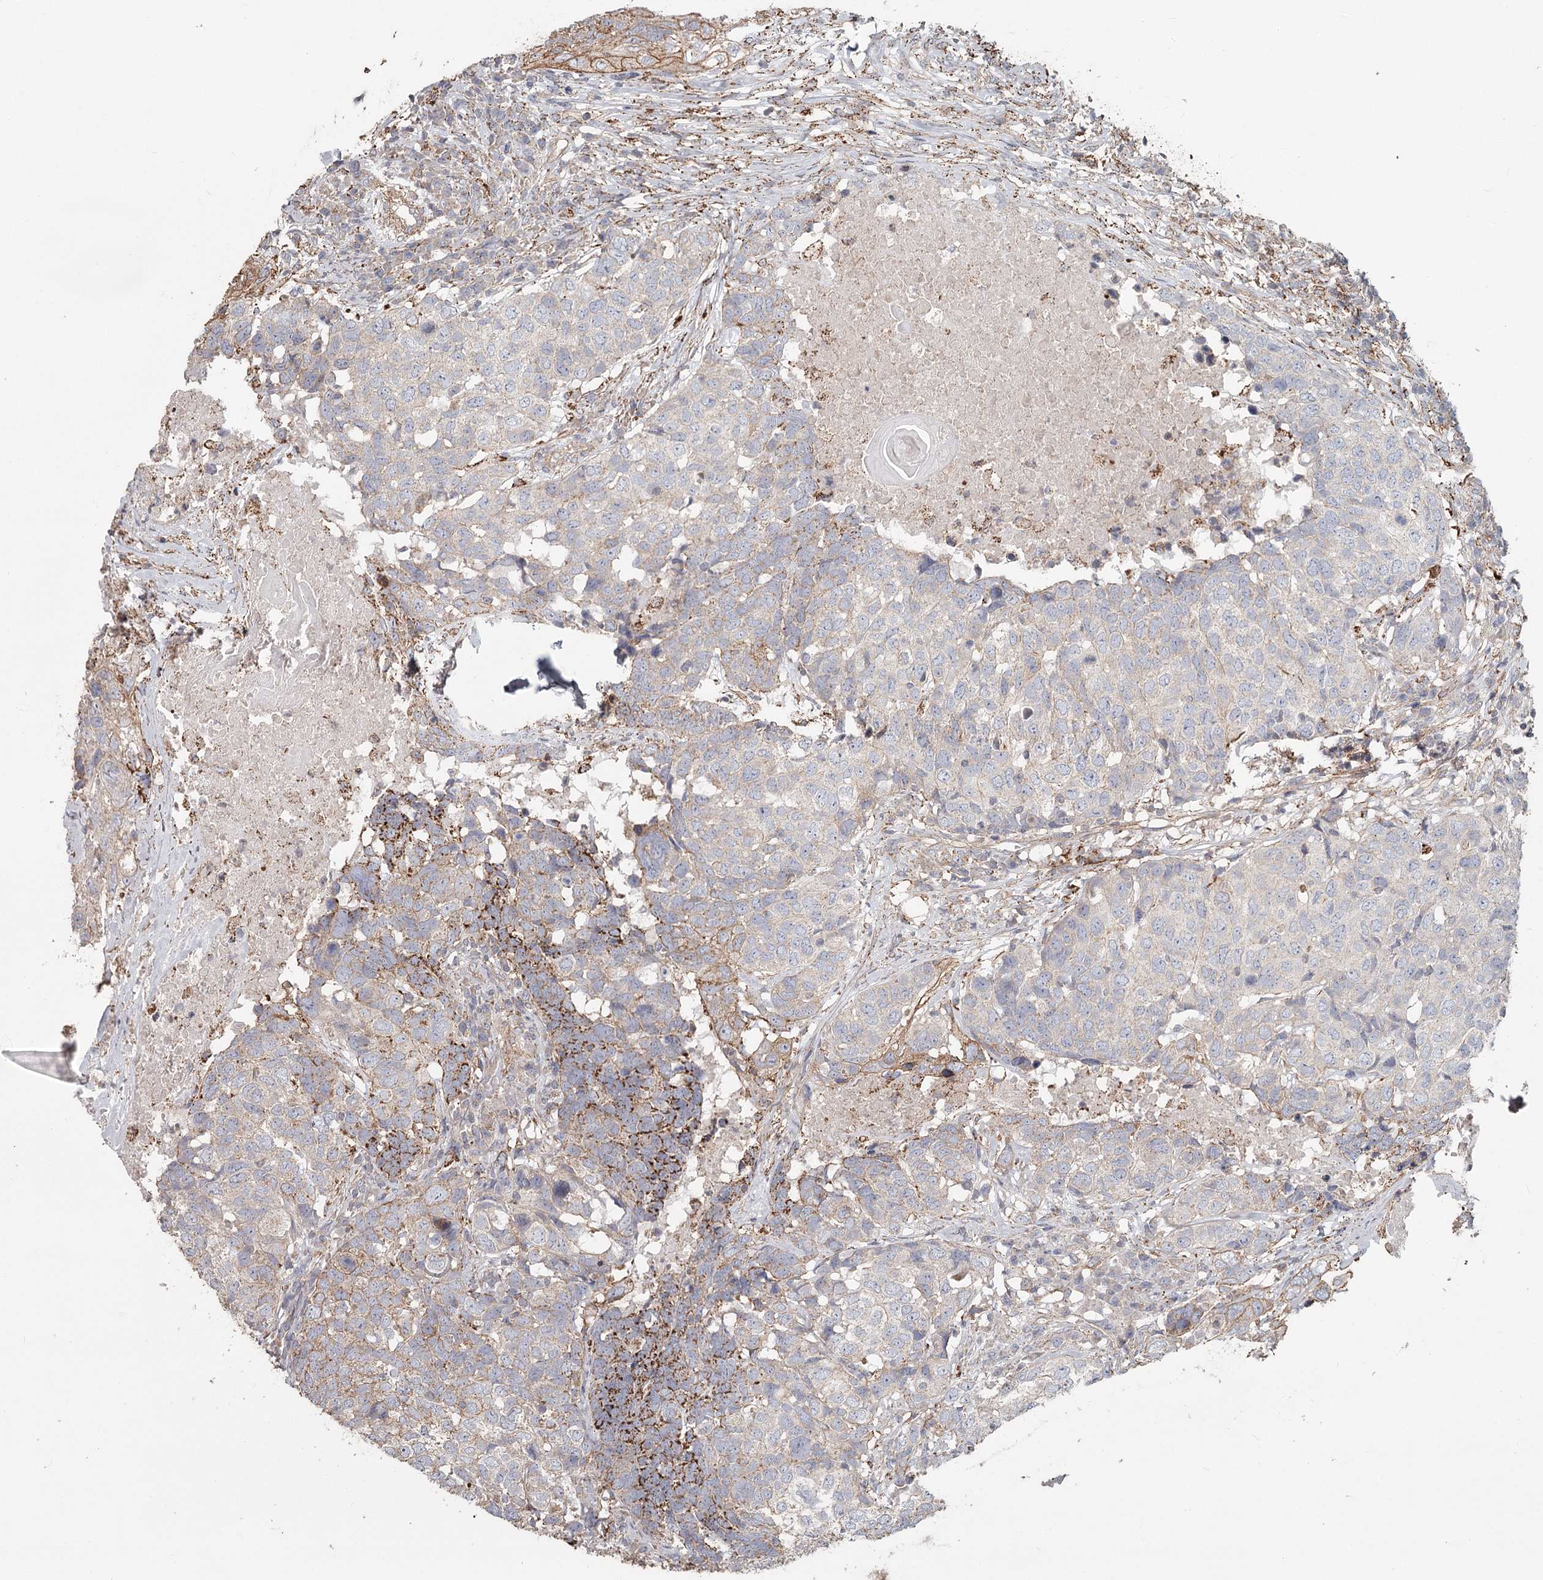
{"staining": {"intensity": "strong", "quantity": "<25%", "location": "cytoplasmic/membranous"}, "tissue": "head and neck cancer", "cell_type": "Tumor cells", "image_type": "cancer", "snomed": [{"axis": "morphology", "description": "Squamous cell carcinoma, NOS"}, {"axis": "topography", "description": "Head-Neck"}], "caption": "This micrograph displays immunohistochemistry staining of head and neck squamous cell carcinoma, with medium strong cytoplasmic/membranous positivity in approximately <25% of tumor cells.", "gene": "DHRS9", "patient": {"sex": "male", "age": 66}}